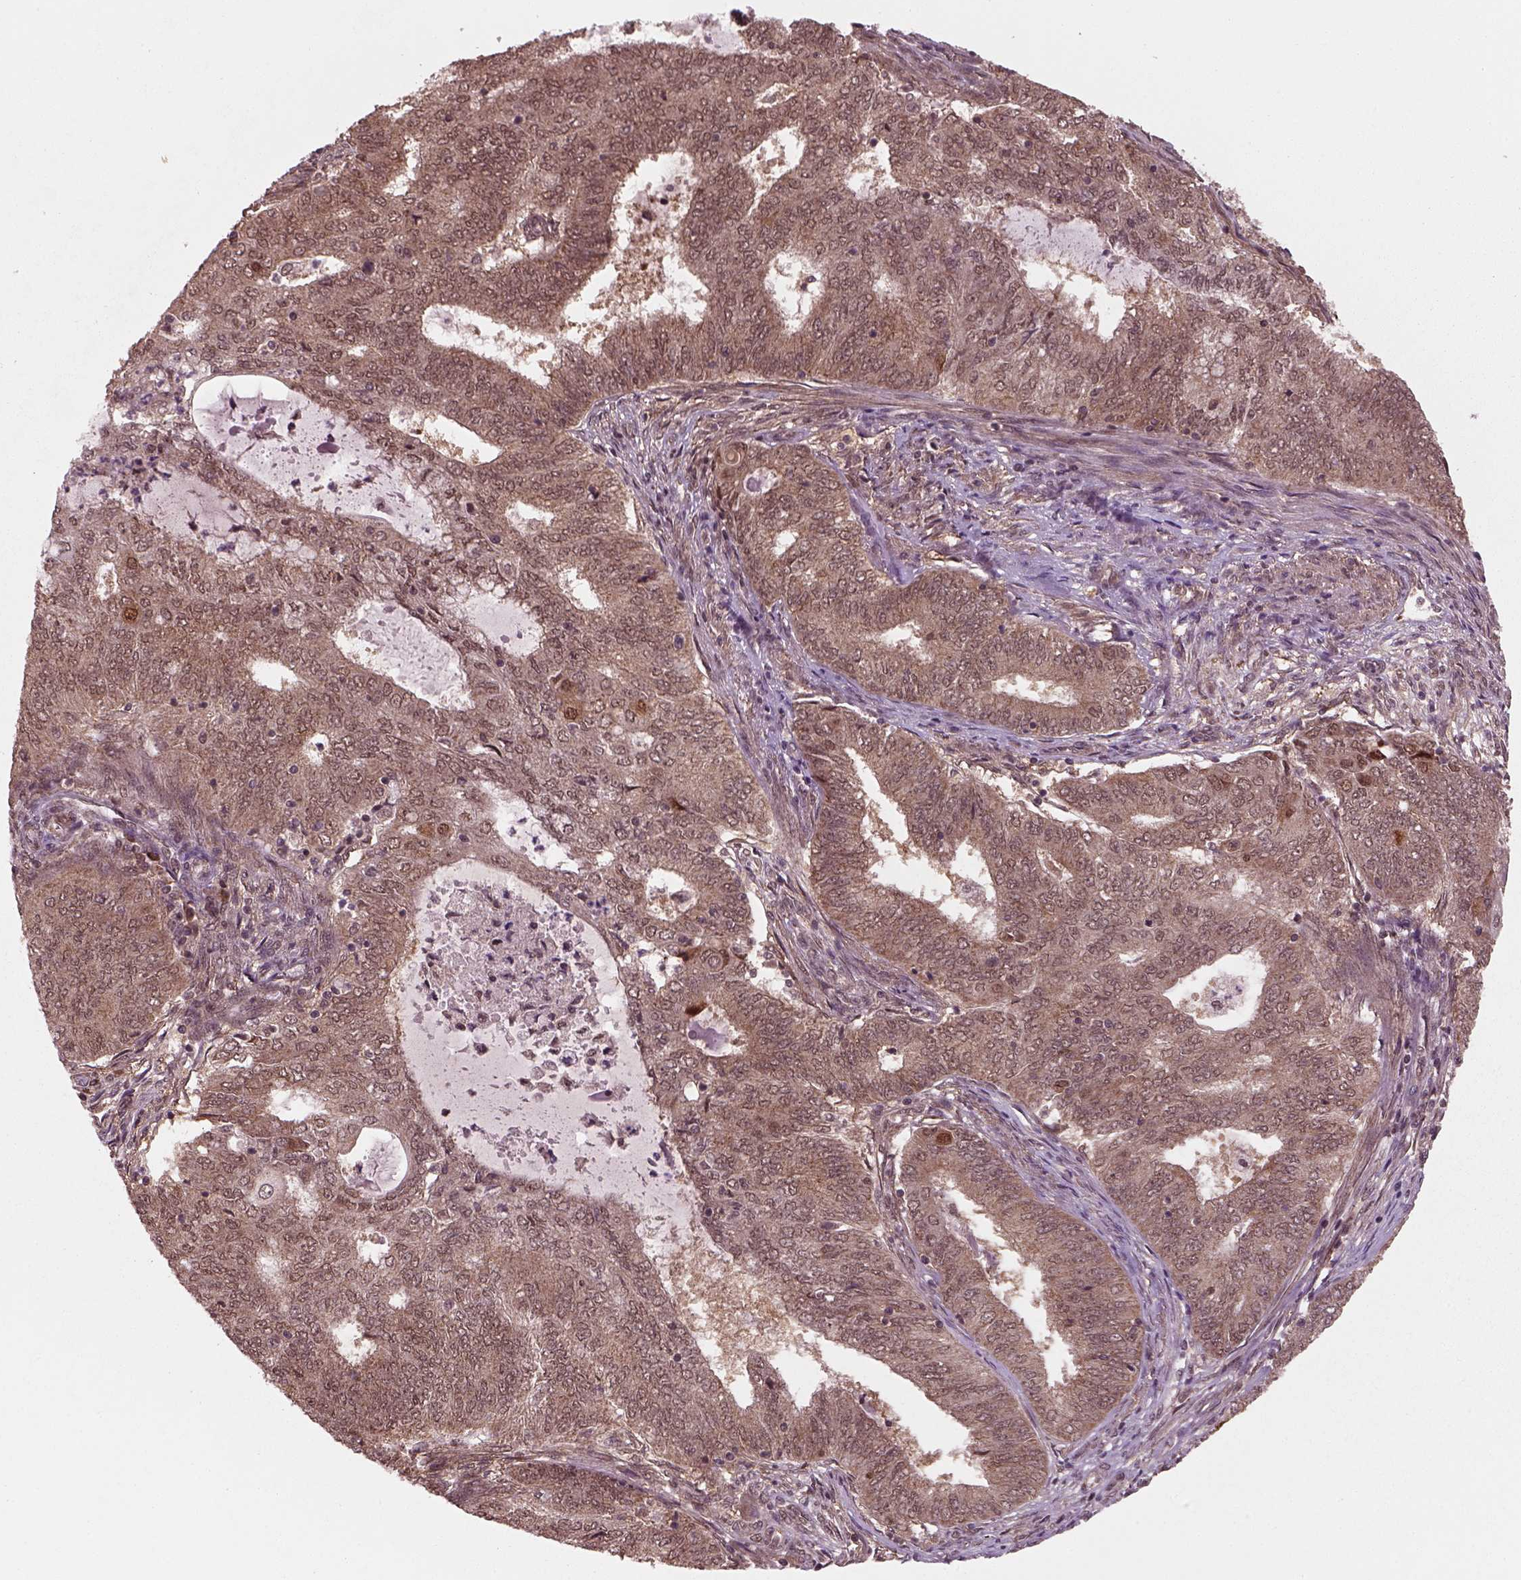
{"staining": {"intensity": "moderate", "quantity": ">75%", "location": "cytoplasmic/membranous"}, "tissue": "endometrial cancer", "cell_type": "Tumor cells", "image_type": "cancer", "snomed": [{"axis": "morphology", "description": "Adenocarcinoma, NOS"}, {"axis": "topography", "description": "Endometrium"}], "caption": "High-power microscopy captured an IHC histopathology image of endometrial cancer (adenocarcinoma), revealing moderate cytoplasmic/membranous expression in approximately >75% of tumor cells.", "gene": "NUDT9", "patient": {"sex": "female", "age": 62}}